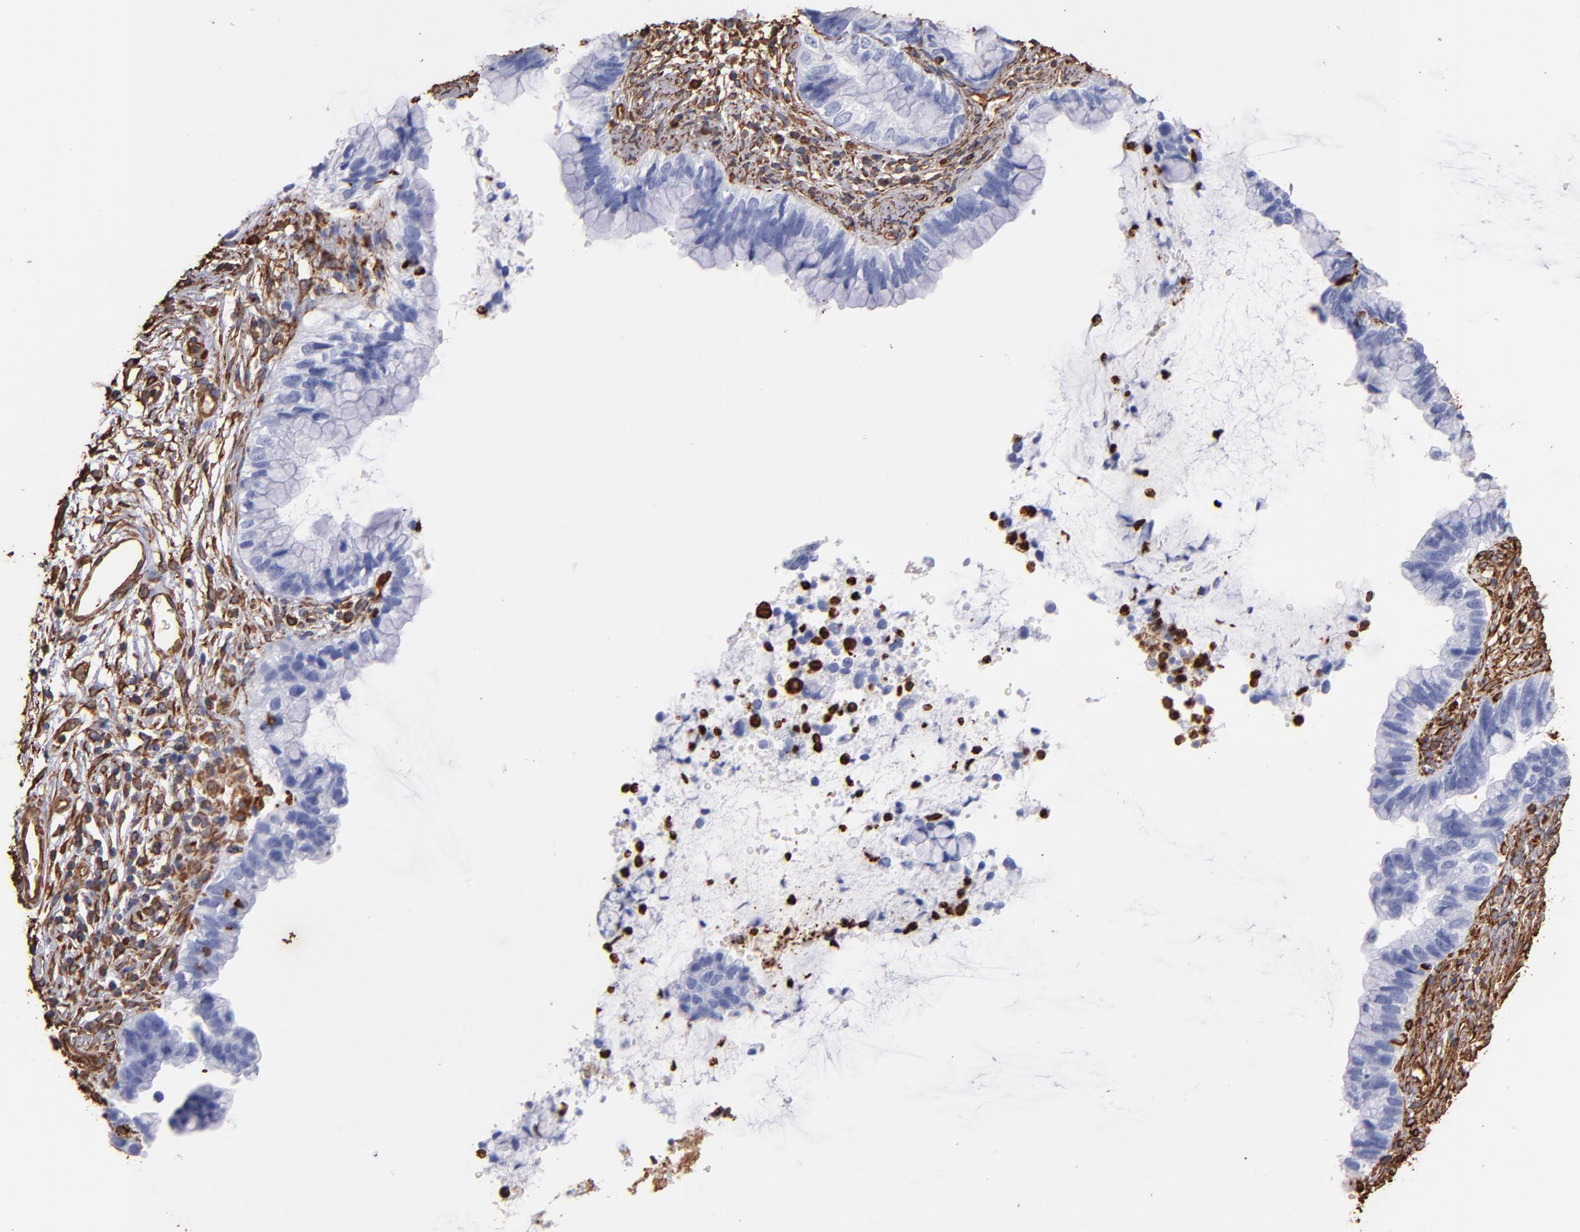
{"staining": {"intensity": "negative", "quantity": "none", "location": "none"}, "tissue": "cervical cancer", "cell_type": "Tumor cells", "image_type": "cancer", "snomed": [{"axis": "morphology", "description": "Adenocarcinoma, NOS"}, {"axis": "topography", "description": "Cervix"}], "caption": "IHC histopathology image of human cervical cancer stained for a protein (brown), which reveals no expression in tumor cells.", "gene": "VIM", "patient": {"sex": "female", "age": 44}}